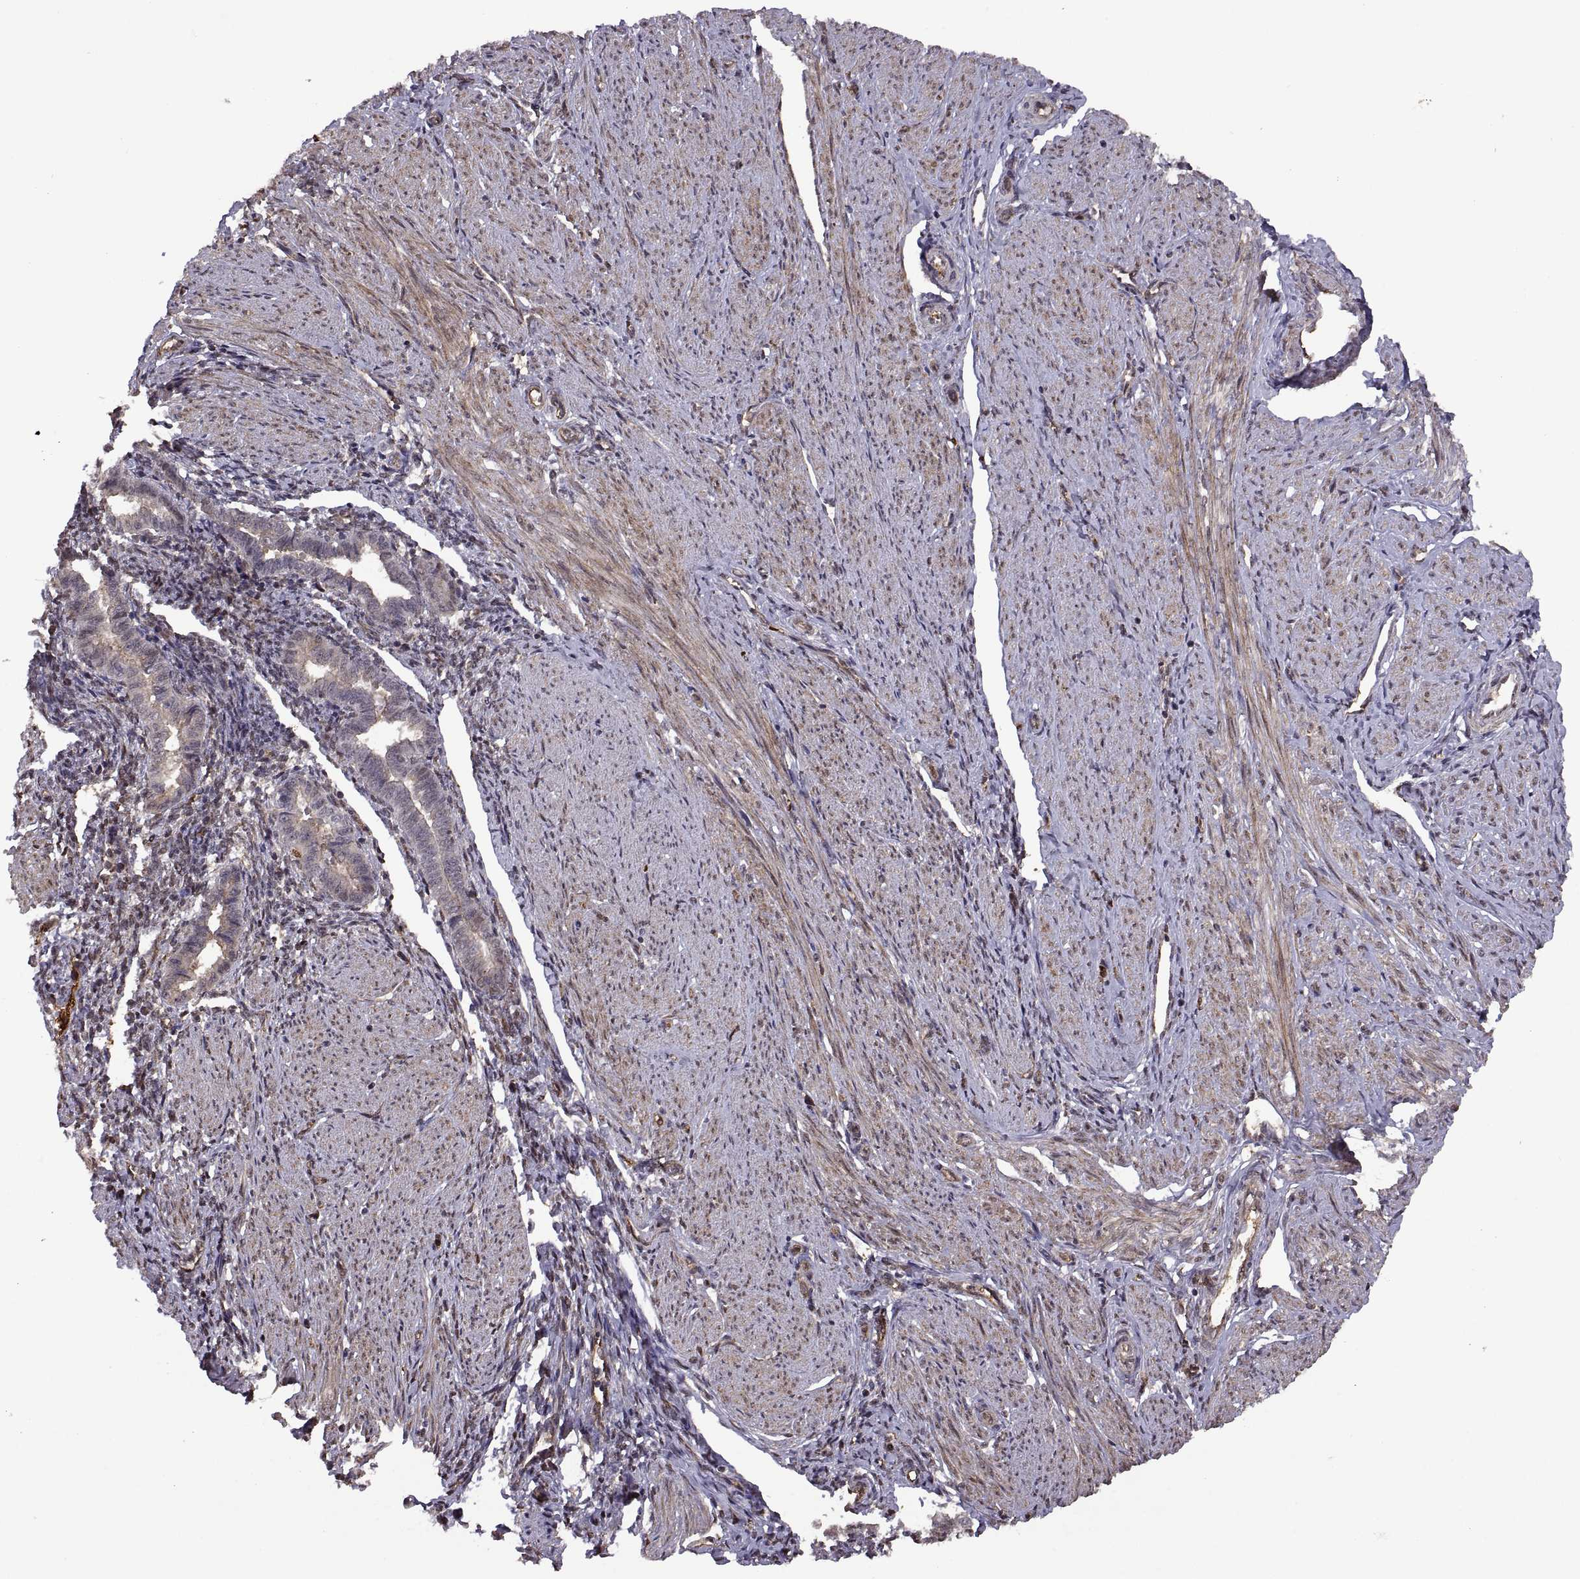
{"staining": {"intensity": "negative", "quantity": "none", "location": "none"}, "tissue": "endometrium", "cell_type": "Cells in endometrial stroma", "image_type": "normal", "snomed": [{"axis": "morphology", "description": "Normal tissue, NOS"}, {"axis": "topography", "description": "Endometrium"}], "caption": "An image of endometrium stained for a protein displays no brown staining in cells in endometrial stroma.", "gene": "ARRB1", "patient": {"sex": "female", "age": 37}}